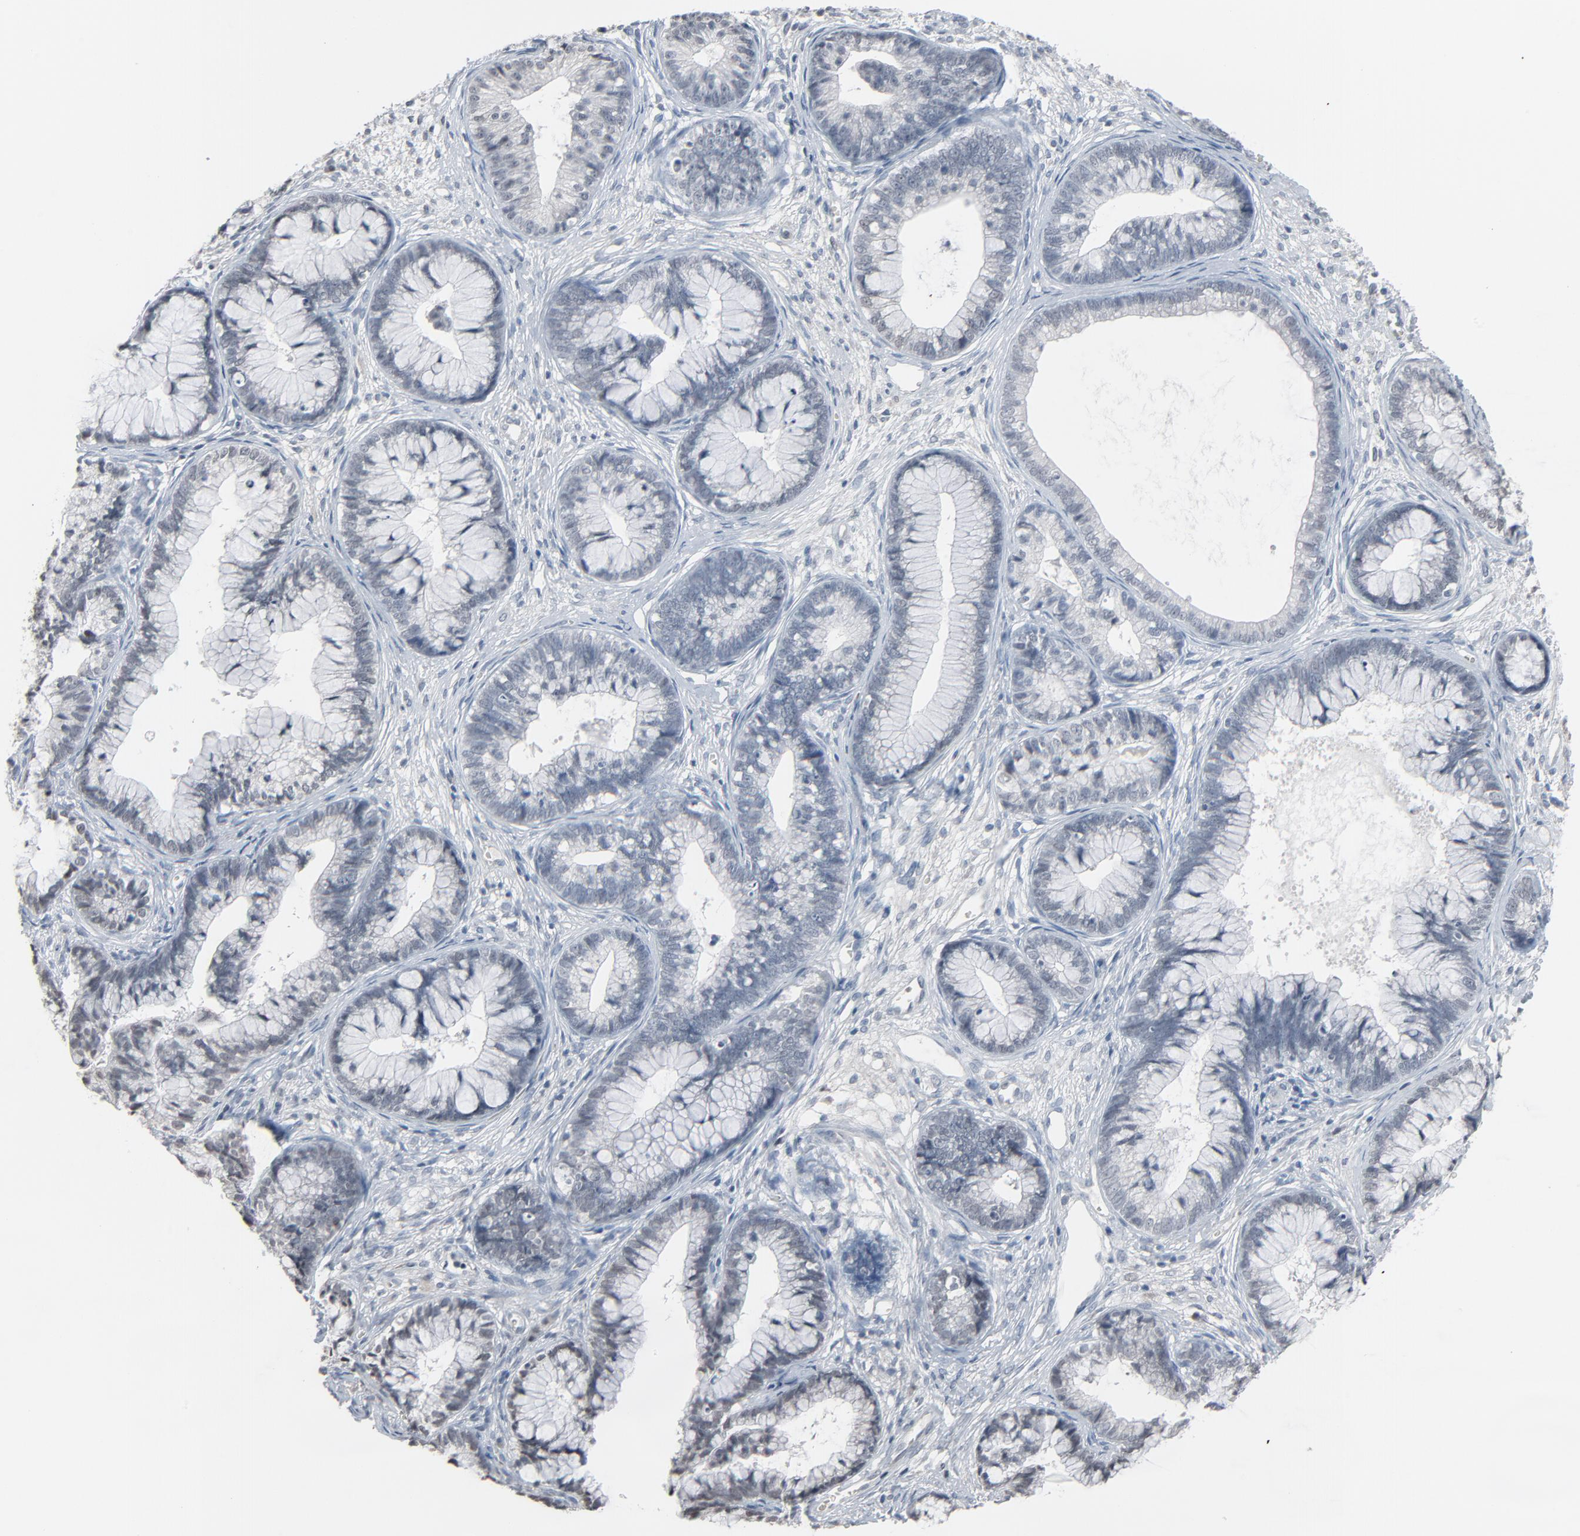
{"staining": {"intensity": "negative", "quantity": "none", "location": "none"}, "tissue": "cervical cancer", "cell_type": "Tumor cells", "image_type": "cancer", "snomed": [{"axis": "morphology", "description": "Adenocarcinoma, NOS"}, {"axis": "topography", "description": "Cervix"}], "caption": "DAB (3,3'-diaminobenzidine) immunohistochemical staining of adenocarcinoma (cervical) demonstrates no significant staining in tumor cells.", "gene": "SAGE1", "patient": {"sex": "female", "age": 44}}